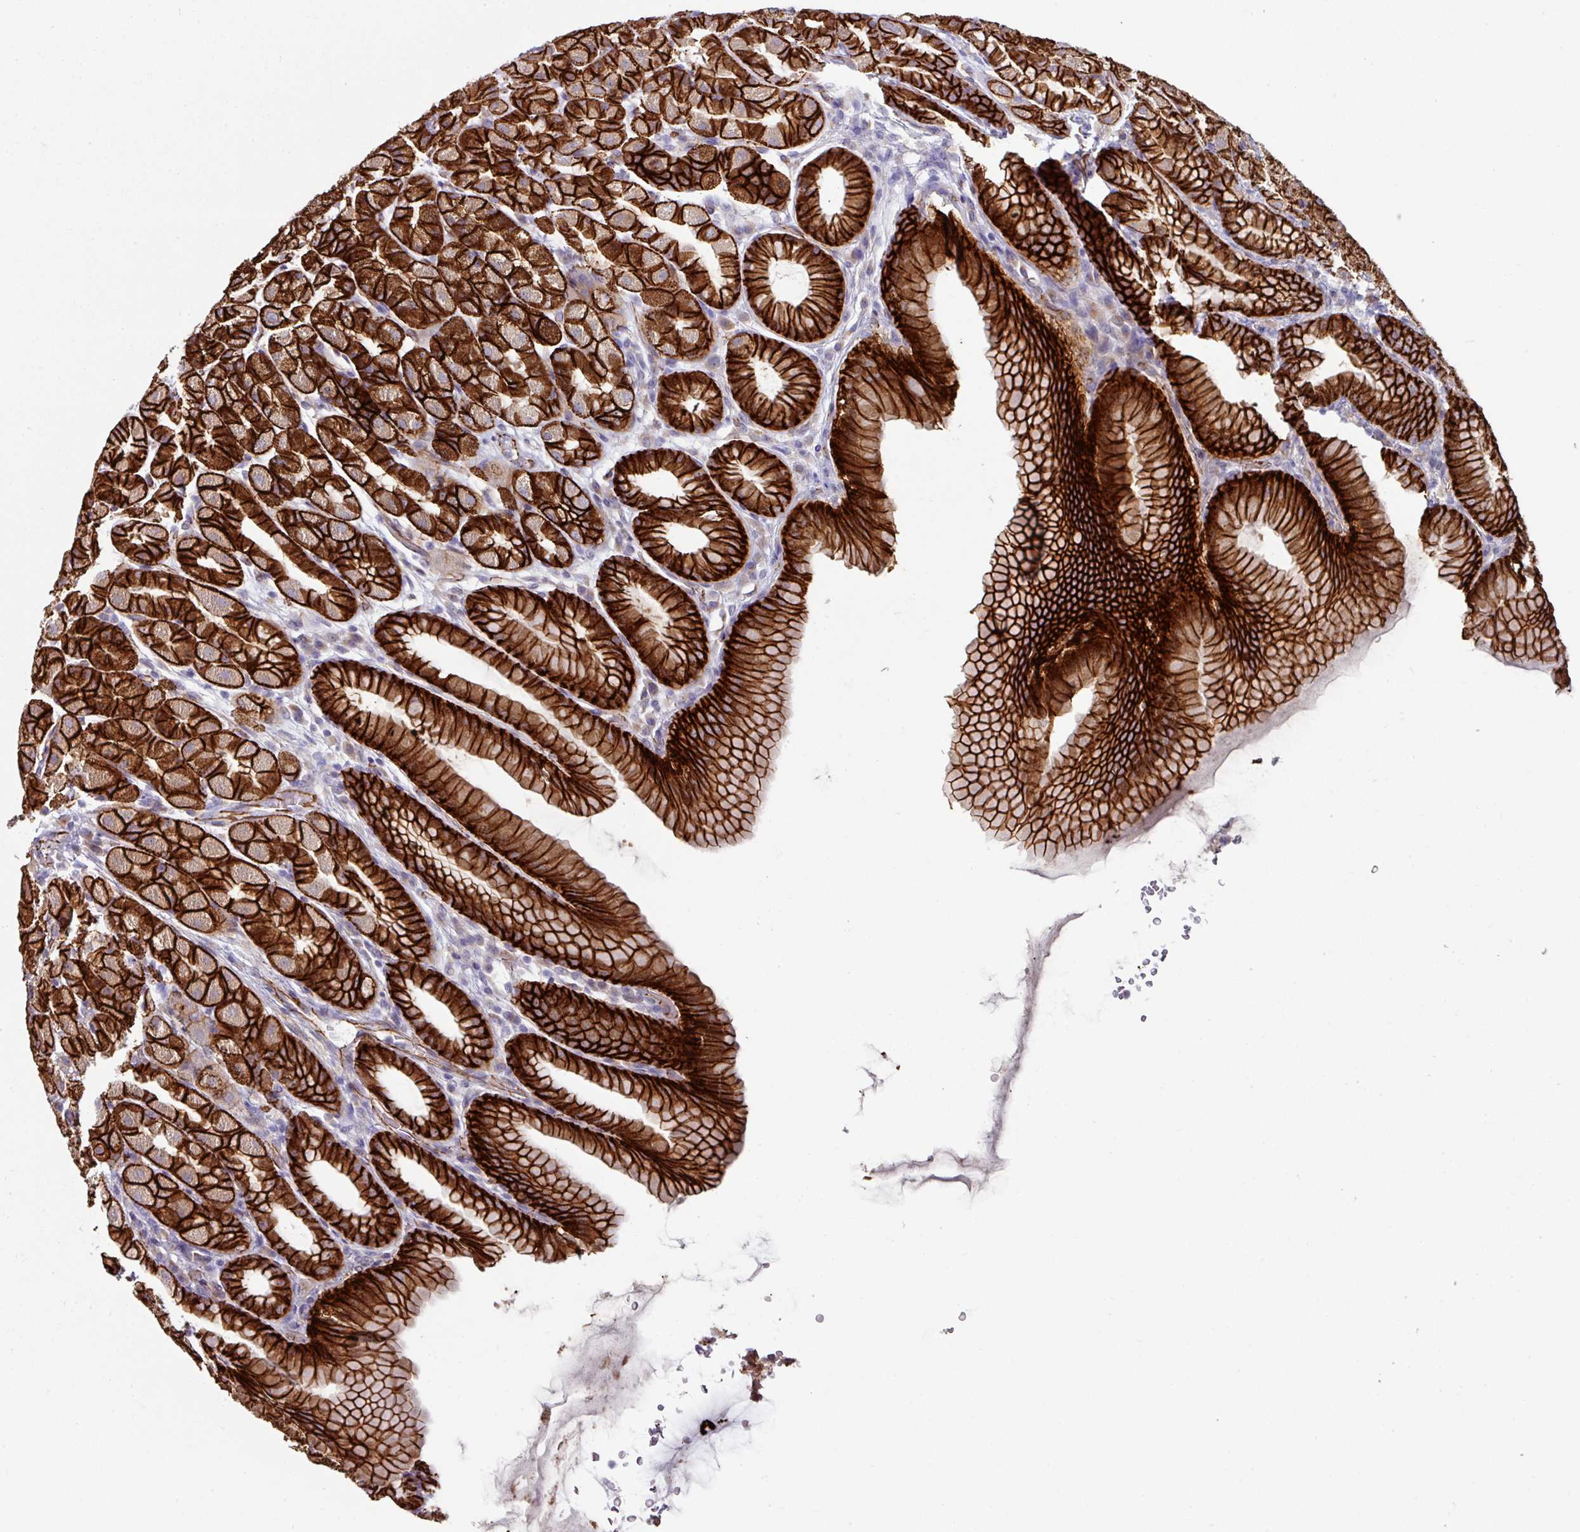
{"staining": {"intensity": "strong", "quantity": ">75%", "location": "cytoplasmic/membranous"}, "tissue": "stomach", "cell_type": "Glandular cells", "image_type": "normal", "snomed": [{"axis": "morphology", "description": "Normal tissue, NOS"}, {"axis": "topography", "description": "Stomach, upper"}, {"axis": "topography", "description": "Stomach"}], "caption": "Immunohistochemistry staining of benign stomach, which reveals high levels of strong cytoplasmic/membranous staining in approximately >75% of glandular cells indicating strong cytoplasmic/membranous protein positivity. The staining was performed using DAB (3,3'-diaminobenzidine) (brown) for protein detection and nuclei were counterstained in hematoxylin (blue).", "gene": "JUP", "patient": {"sex": "male", "age": 68}}